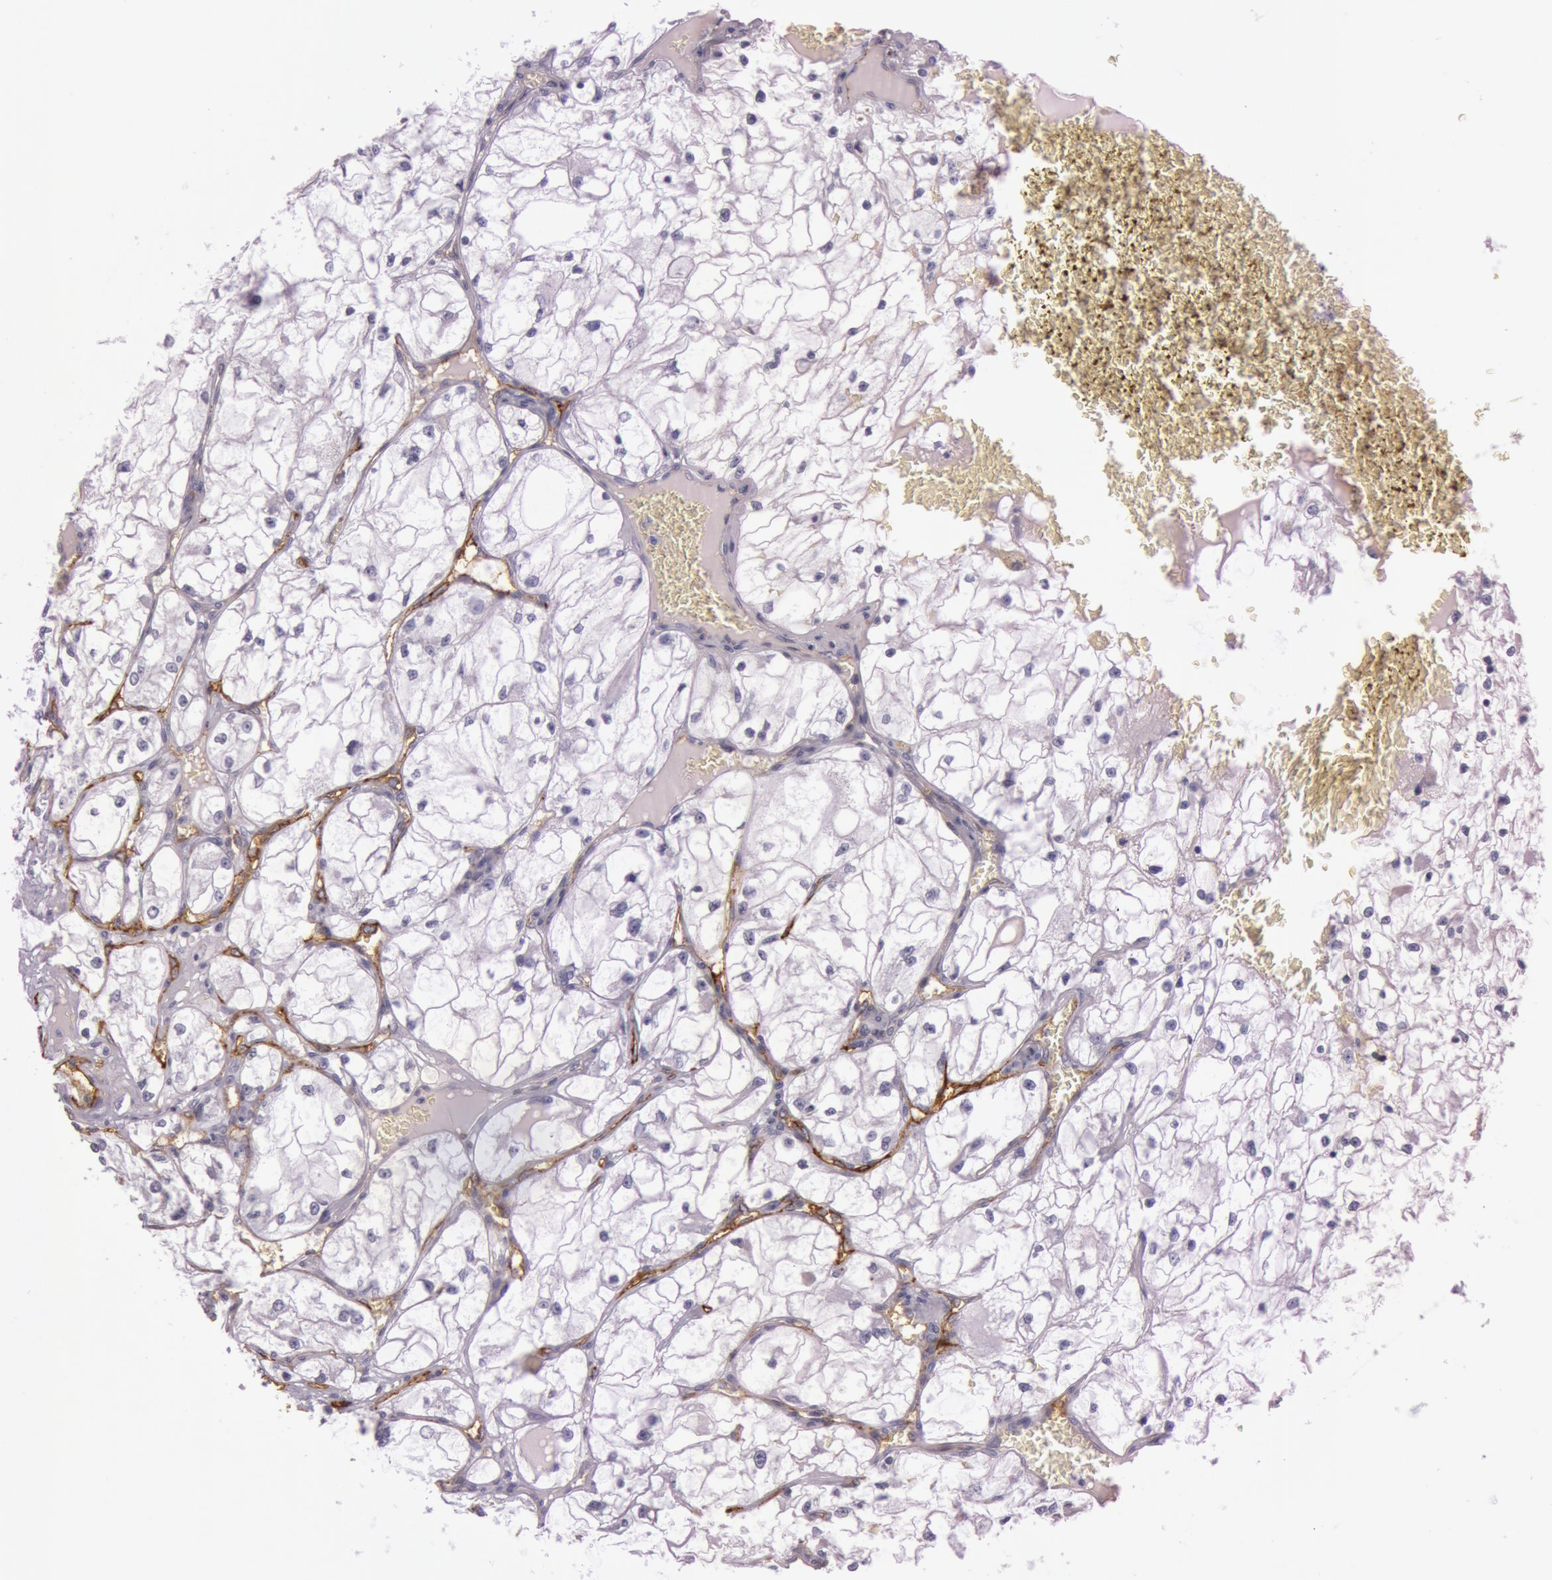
{"staining": {"intensity": "negative", "quantity": "none", "location": "none"}, "tissue": "renal cancer", "cell_type": "Tumor cells", "image_type": "cancer", "snomed": [{"axis": "morphology", "description": "Adenocarcinoma, NOS"}, {"axis": "topography", "description": "Kidney"}], "caption": "This histopathology image is of renal cancer (adenocarcinoma) stained with IHC to label a protein in brown with the nuclei are counter-stained blue. There is no positivity in tumor cells.", "gene": "FOLH1", "patient": {"sex": "male", "age": 61}}